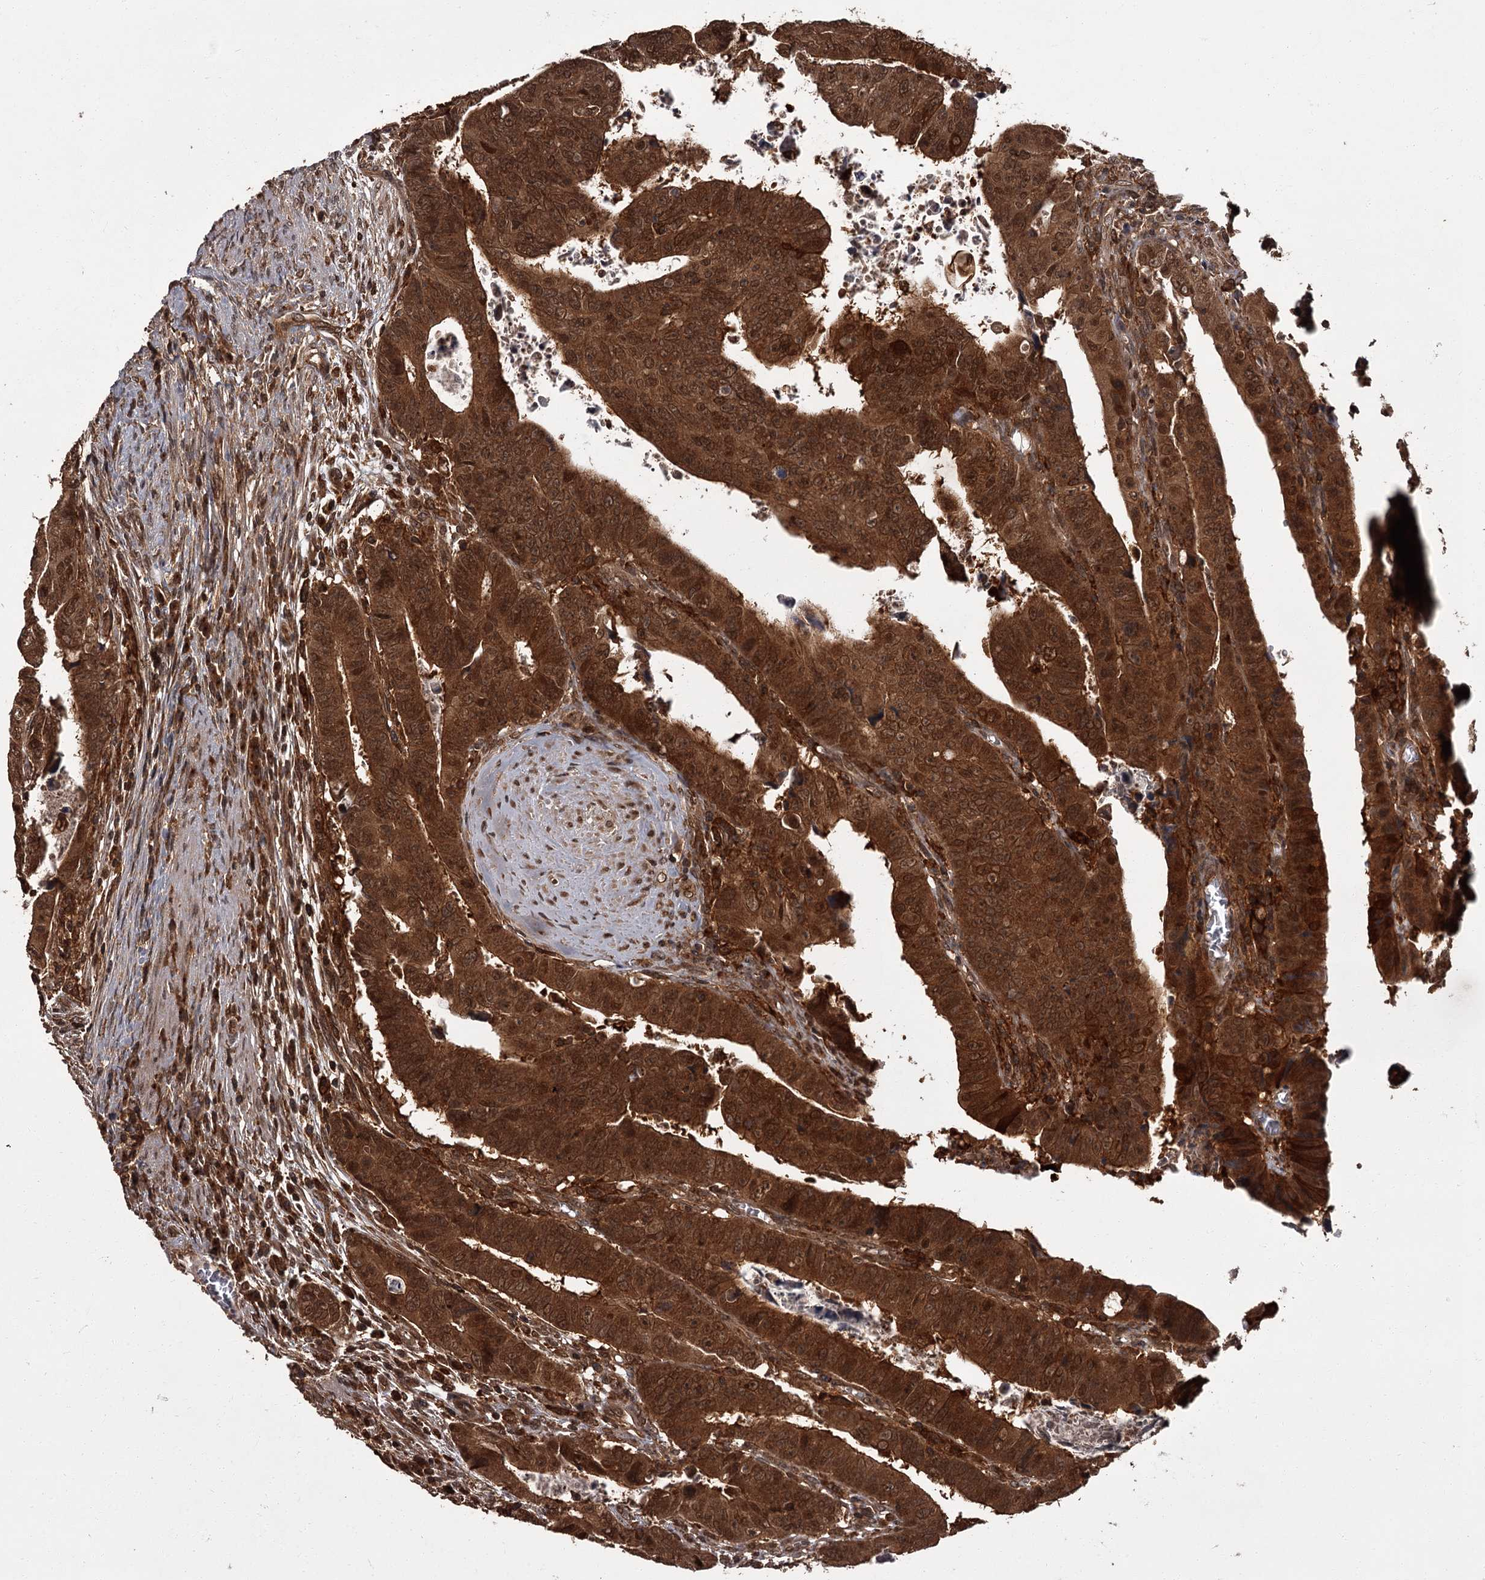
{"staining": {"intensity": "strong", "quantity": ">75%", "location": "cytoplasmic/membranous,nuclear"}, "tissue": "colorectal cancer", "cell_type": "Tumor cells", "image_type": "cancer", "snomed": [{"axis": "morphology", "description": "Normal tissue, NOS"}, {"axis": "morphology", "description": "Adenocarcinoma, NOS"}, {"axis": "topography", "description": "Rectum"}], "caption": "The histopathology image demonstrates a brown stain indicating the presence of a protein in the cytoplasmic/membranous and nuclear of tumor cells in colorectal adenocarcinoma.", "gene": "TBC1D23", "patient": {"sex": "female", "age": 65}}